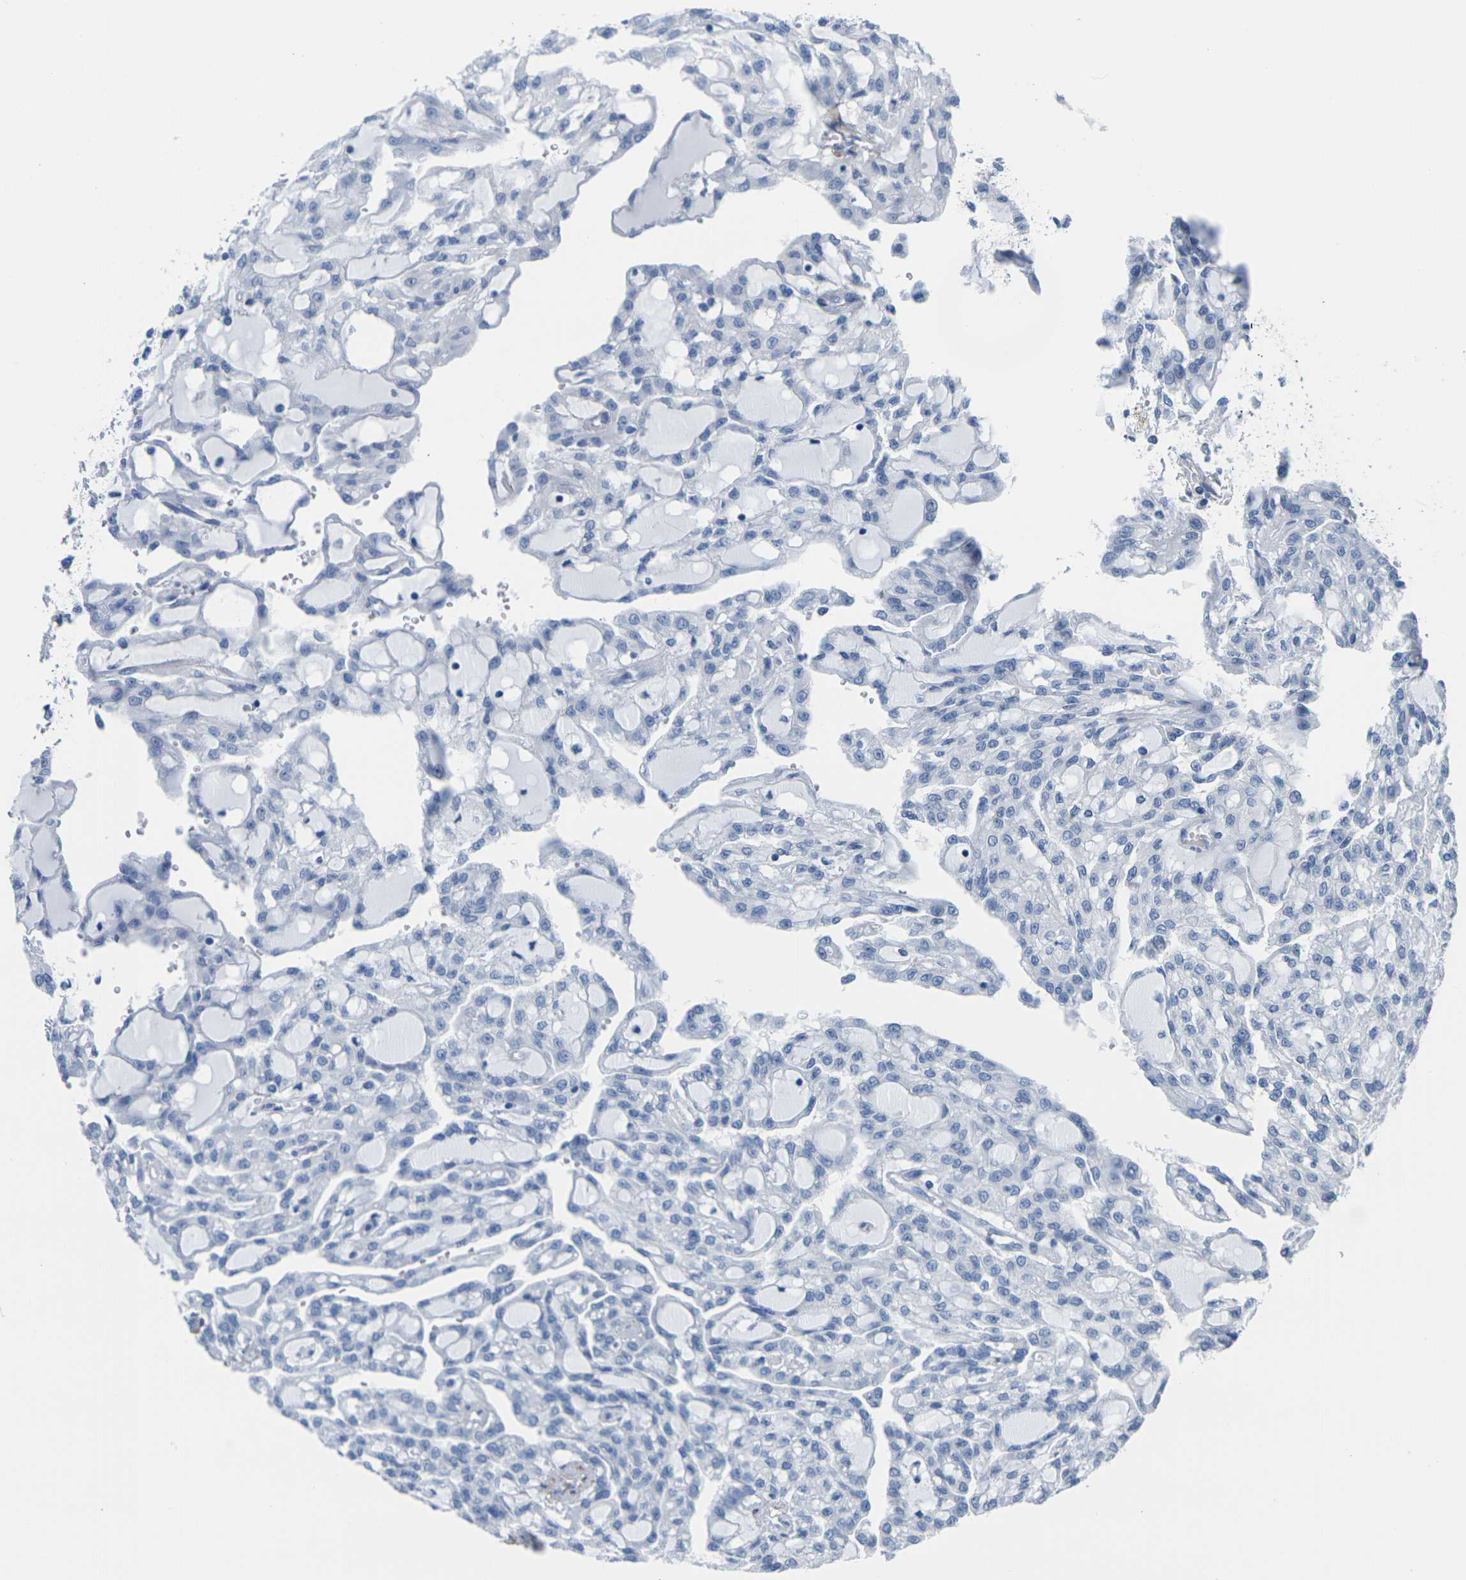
{"staining": {"intensity": "negative", "quantity": "none", "location": "none"}, "tissue": "renal cancer", "cell_type": "Tumor cells", "image_type": "cancer", "snomed": [{"axis": "morphology", "description": "Adenocarcinoma, NOS"}, {"axis": "topography", "description": "Kidney"}], "caption": "Micrograph shows no significant protein expression in tumor cells of renal cancer (adenocarcinoma).", "gene": "CNN1", "patient": {"sex": "male", "age": 63}}